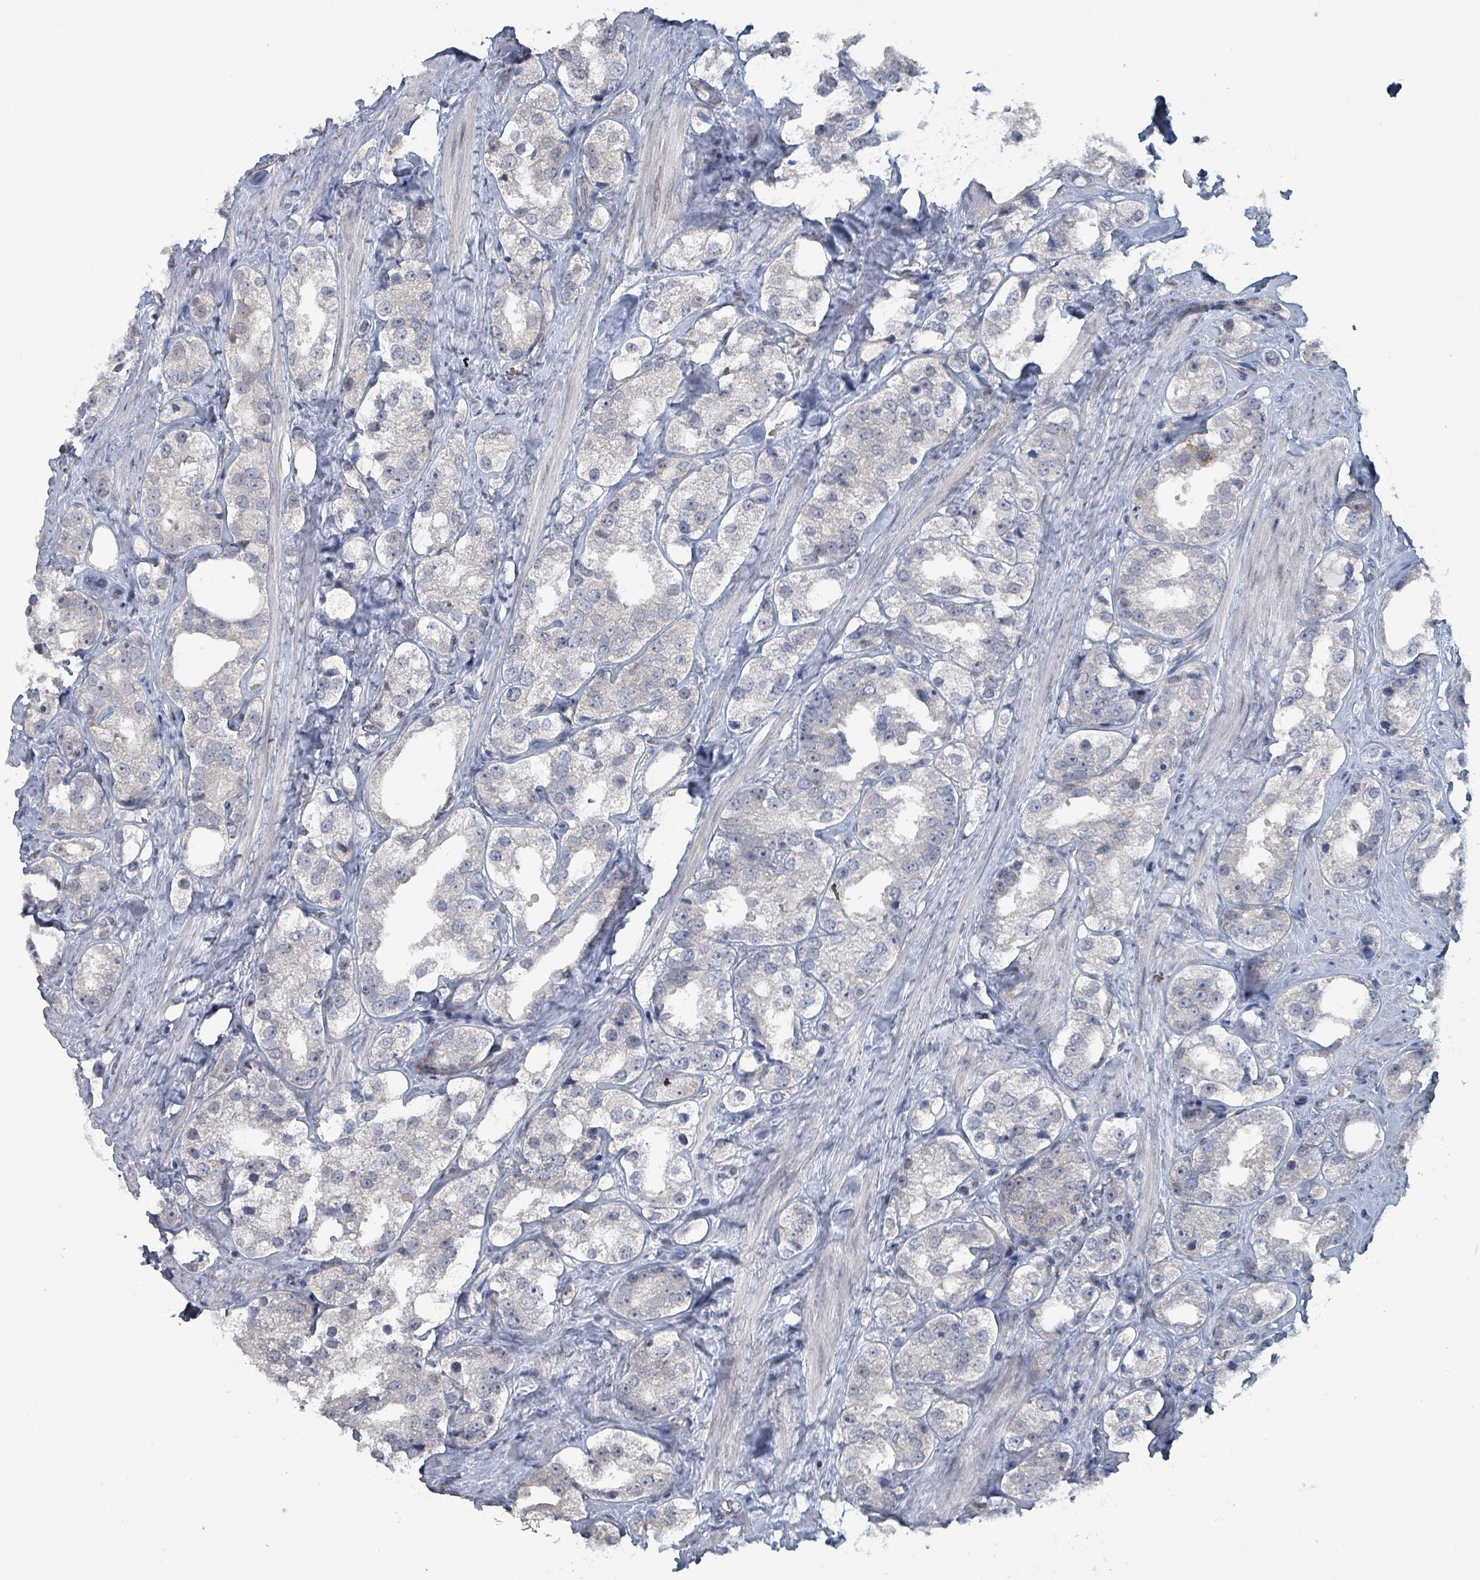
{"staining": {"intensity": "negative", "quantity": "none", "location": "none"}, "tissue": "prostate cancer", "cell_type": "Tumor cells", "image_type": "cancer", "snomed": [{"axis": "morphology", "description": "Adenocarcinoma, NOS"}, {"axis": "topography", "description": "Prostate"}], "caption": "IHC micrograph of human prostate cancer (adenocarcinoma) stained for a protein (brown), which demonstrates no positivity in tumor cells.", "gene": "BIVM", "patient": {"sex": "male", "age": 79}}